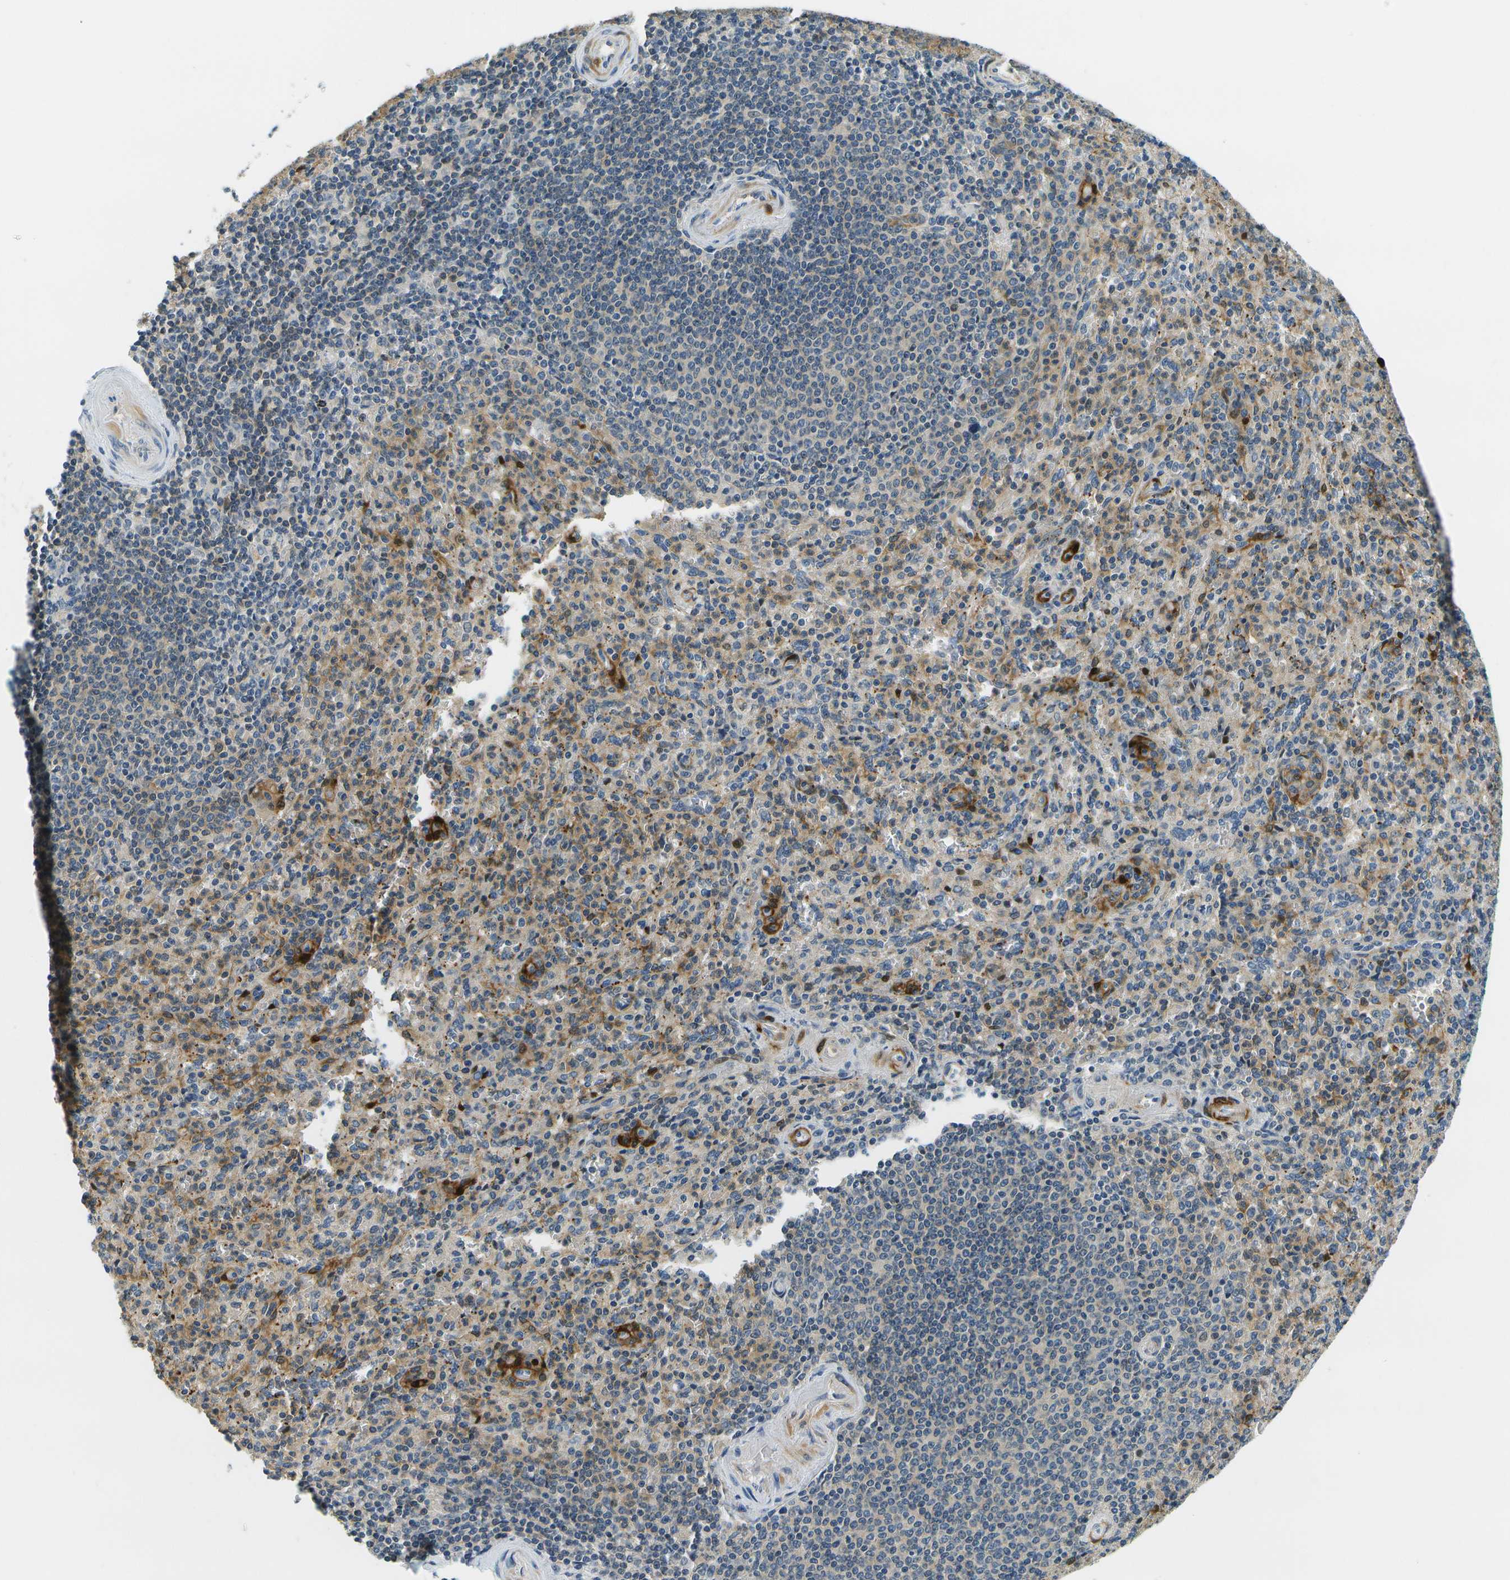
{"staining": {"intensity": "moderate", "quantity": "25%-75%", "location": "cytoplasmic/membranous"}, "tissue": "spleen", "cell_type": "Cells in red pulp", "image_type": "normal", "snomed": [{"axis": "morphology", "description": "Normal tissue, NOS"}, {"axis": "topography", "description": "Spleen"}], "caption": "Immunohistochemical staining of unremarkable spleen displays medium levels of moderate cytoplasmic/membranous staining in approximately 25%-75% of cells in red pulp. (DAB = brown stain, brightfield microscopy at high magnification).", "gene": "RASGRP2", "patient": {"sex": "male", "age": 36}}